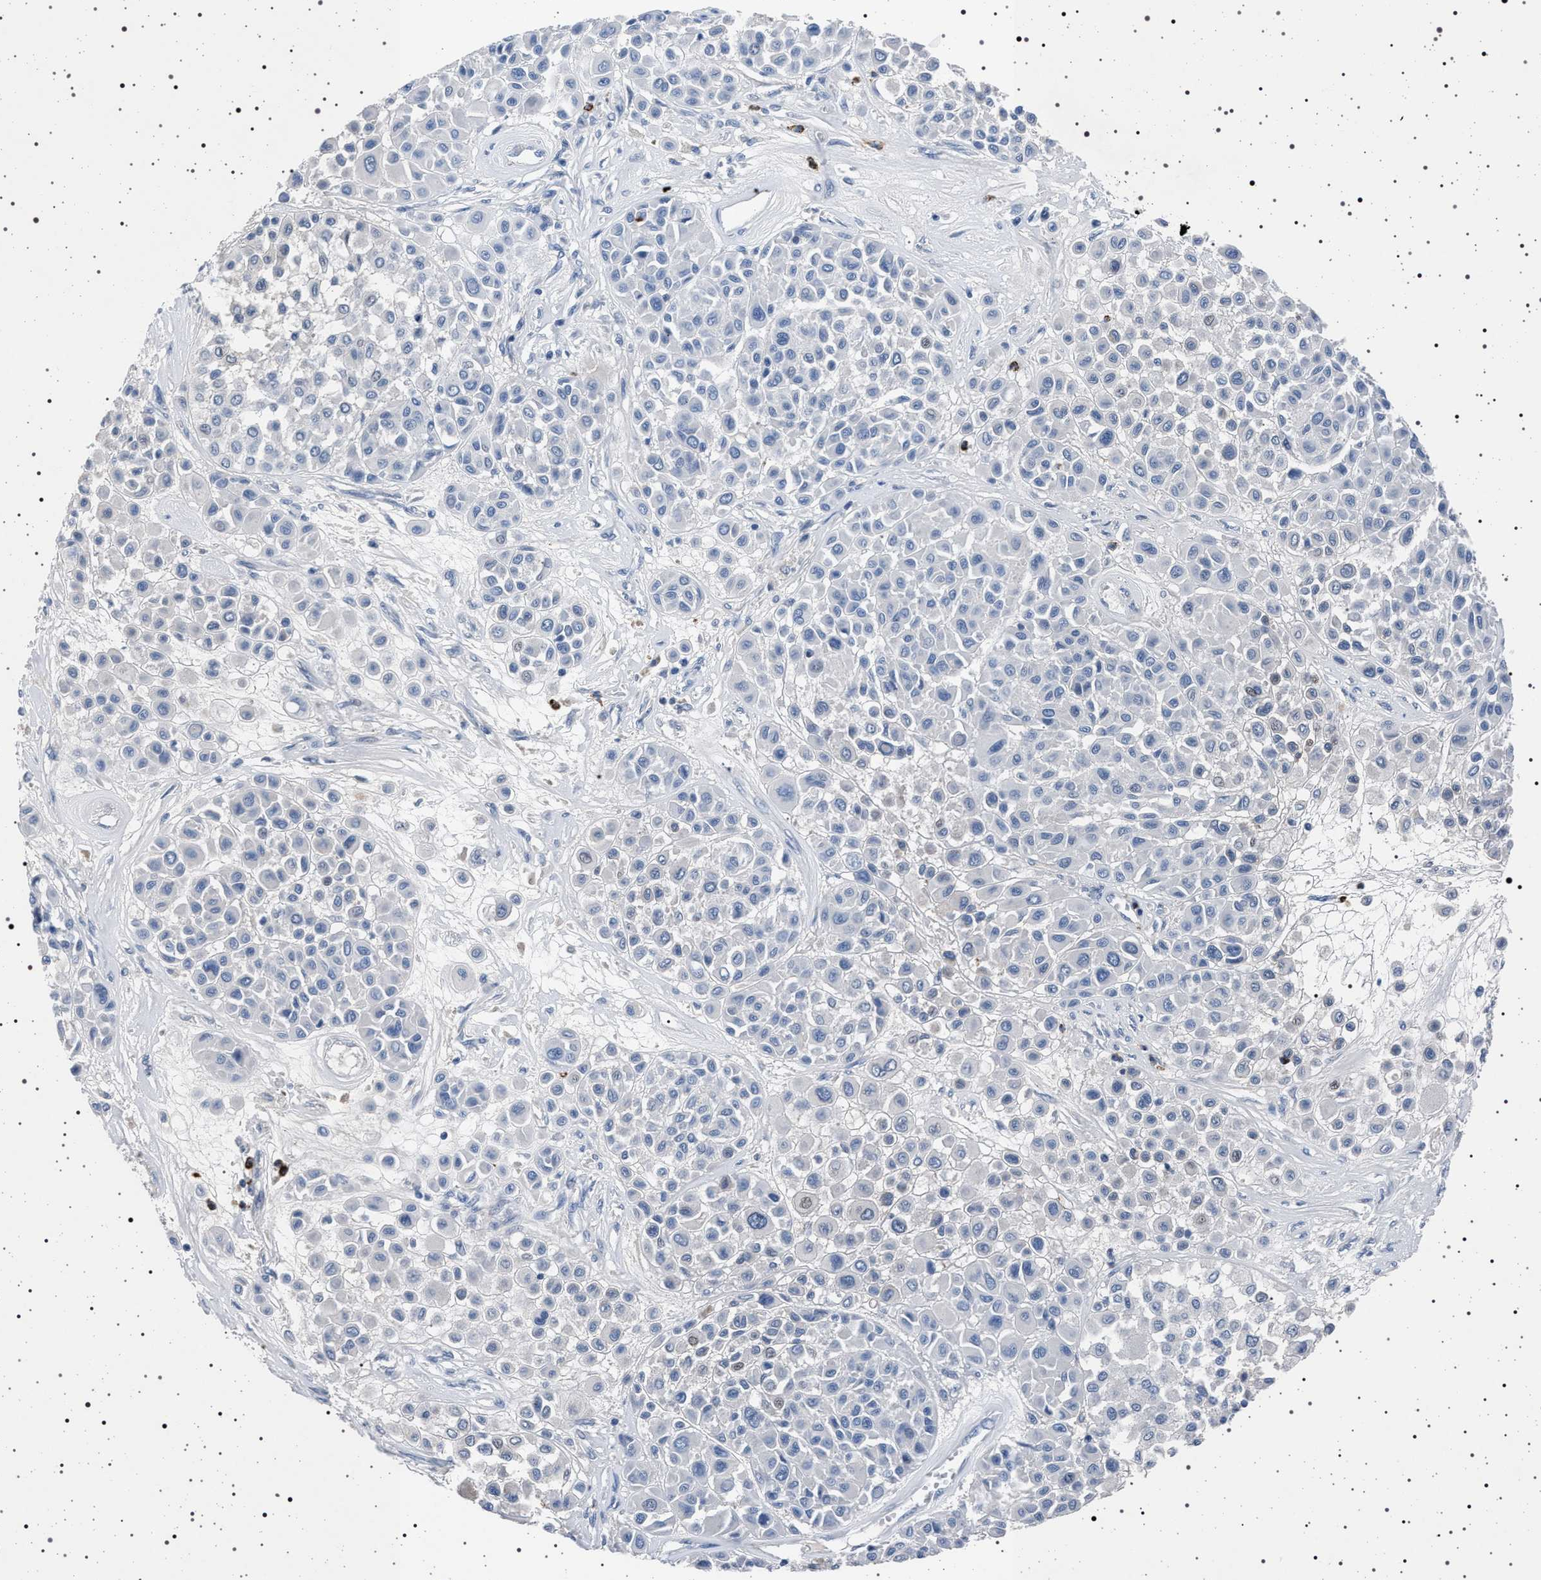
{"staining": {"intensity": "negative", "quantity": "none", "location": "none"}, "tissue": "melanoma", "cell_type": "Tumor cells", "image_type": "cancer", "snomed": [{"axis": "morphology", "description": "Malignant melanoma, Metastatic site"}, {"axis": "topography", "description": "Soft tissue"}], "caption": "Immunohistochemistry (IHC) micrograph of melanoma stained for a protein (brown), which reveals no positivity in tumor cells.", "gene": "NAT9", "patient": {"sex": "male", "age": 41}}